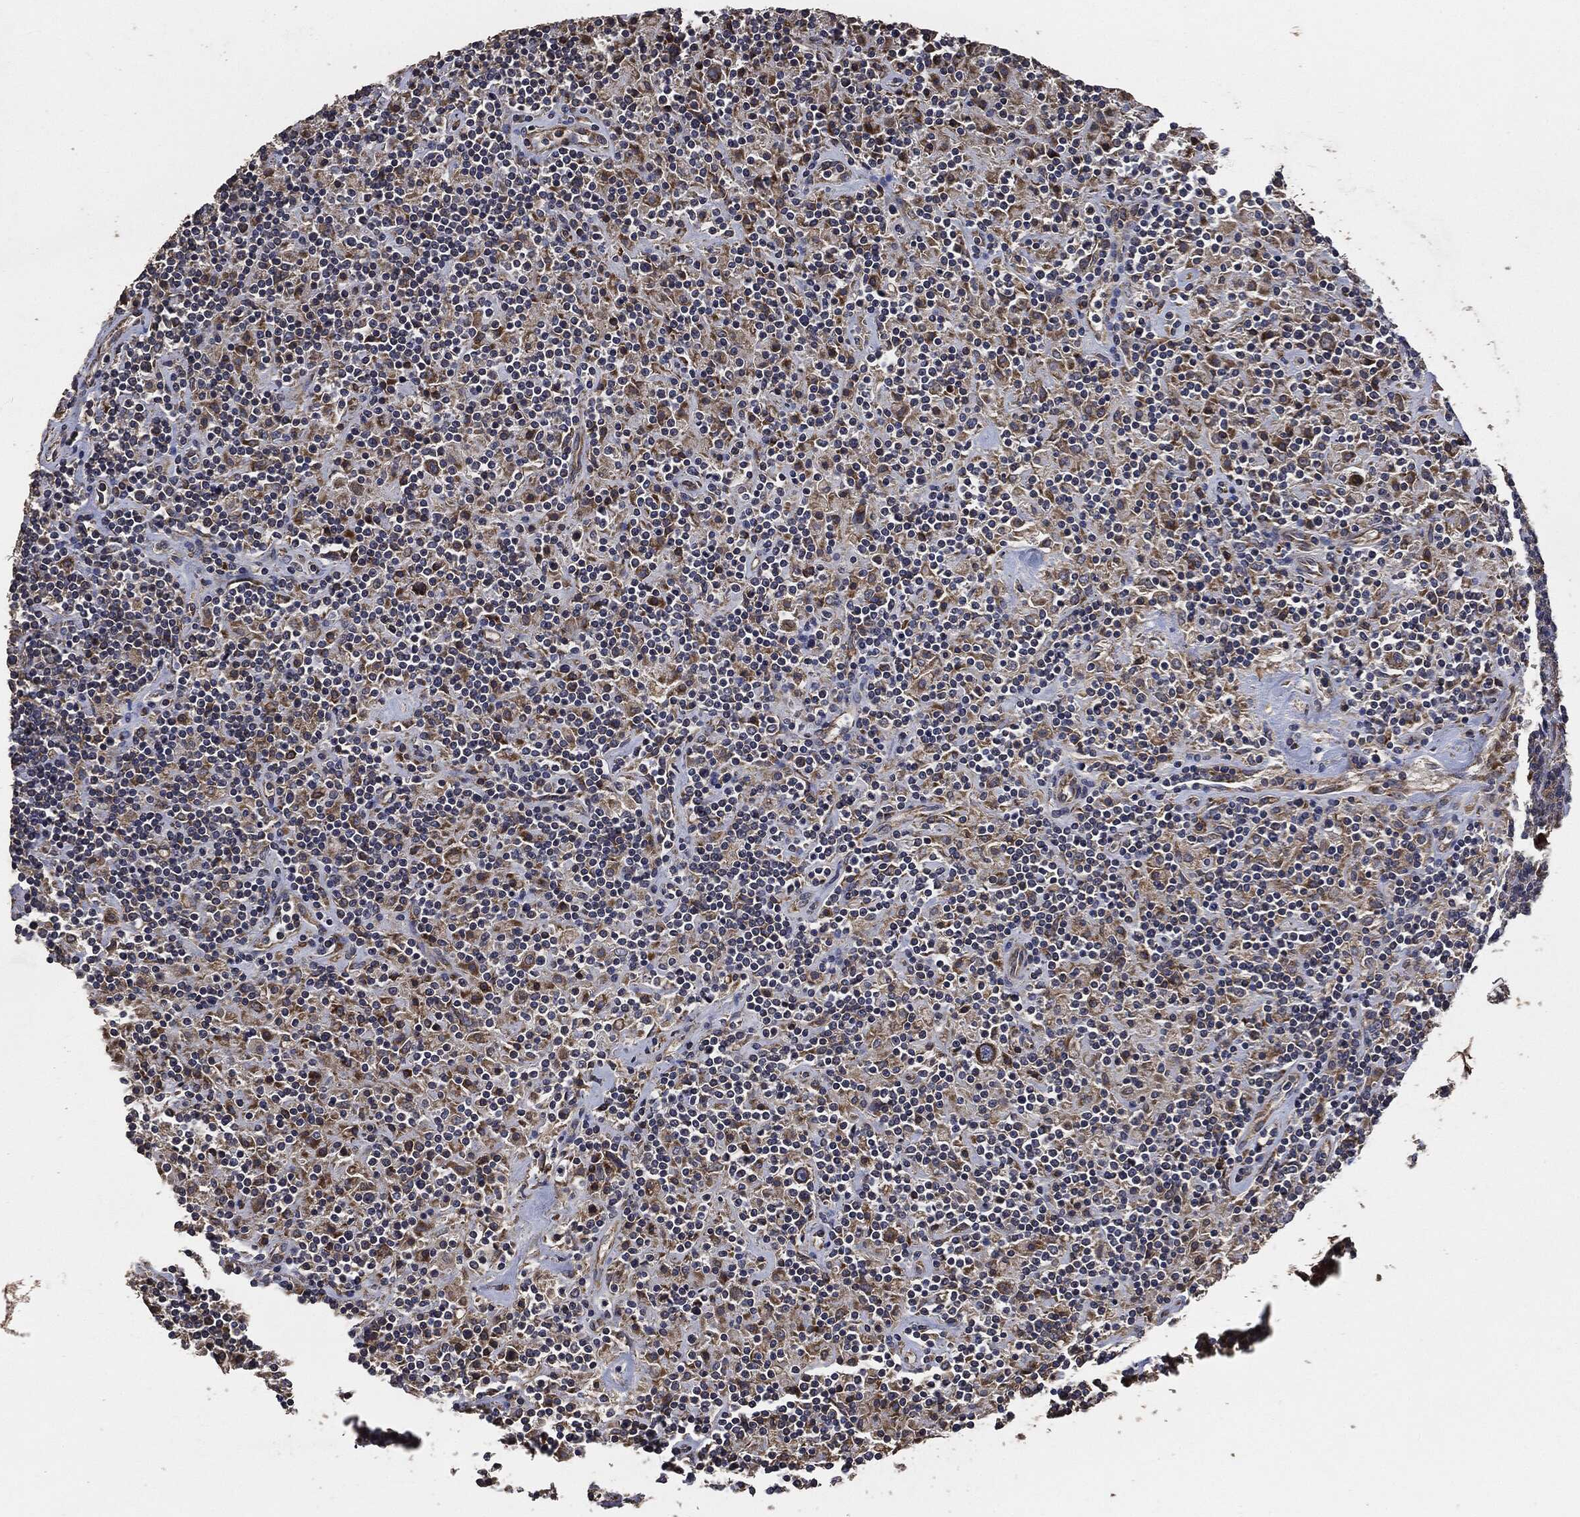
{"staining": {"intensity": "moderate", "quantity": ">75%", "location": "cytoplasmic/membranous"}, "tissue": "lymphoma", "cell_type": "Tumor cells", "image_type": "cancer", "snomed": [{"axis": "morphology", "description": "Hodgkin's disease, NOS"}, {"axis": "topography", "description": "Lymph node"}], "caption": "Tumor cells exhibit moderate cytoplasmic/membranous expression in about >75% of cells in lymphoma. (Brightfield microscopy of DAB IHC at high magnification).", "gene": "STK3", "patient": {"sex": "male", "age": 70}}